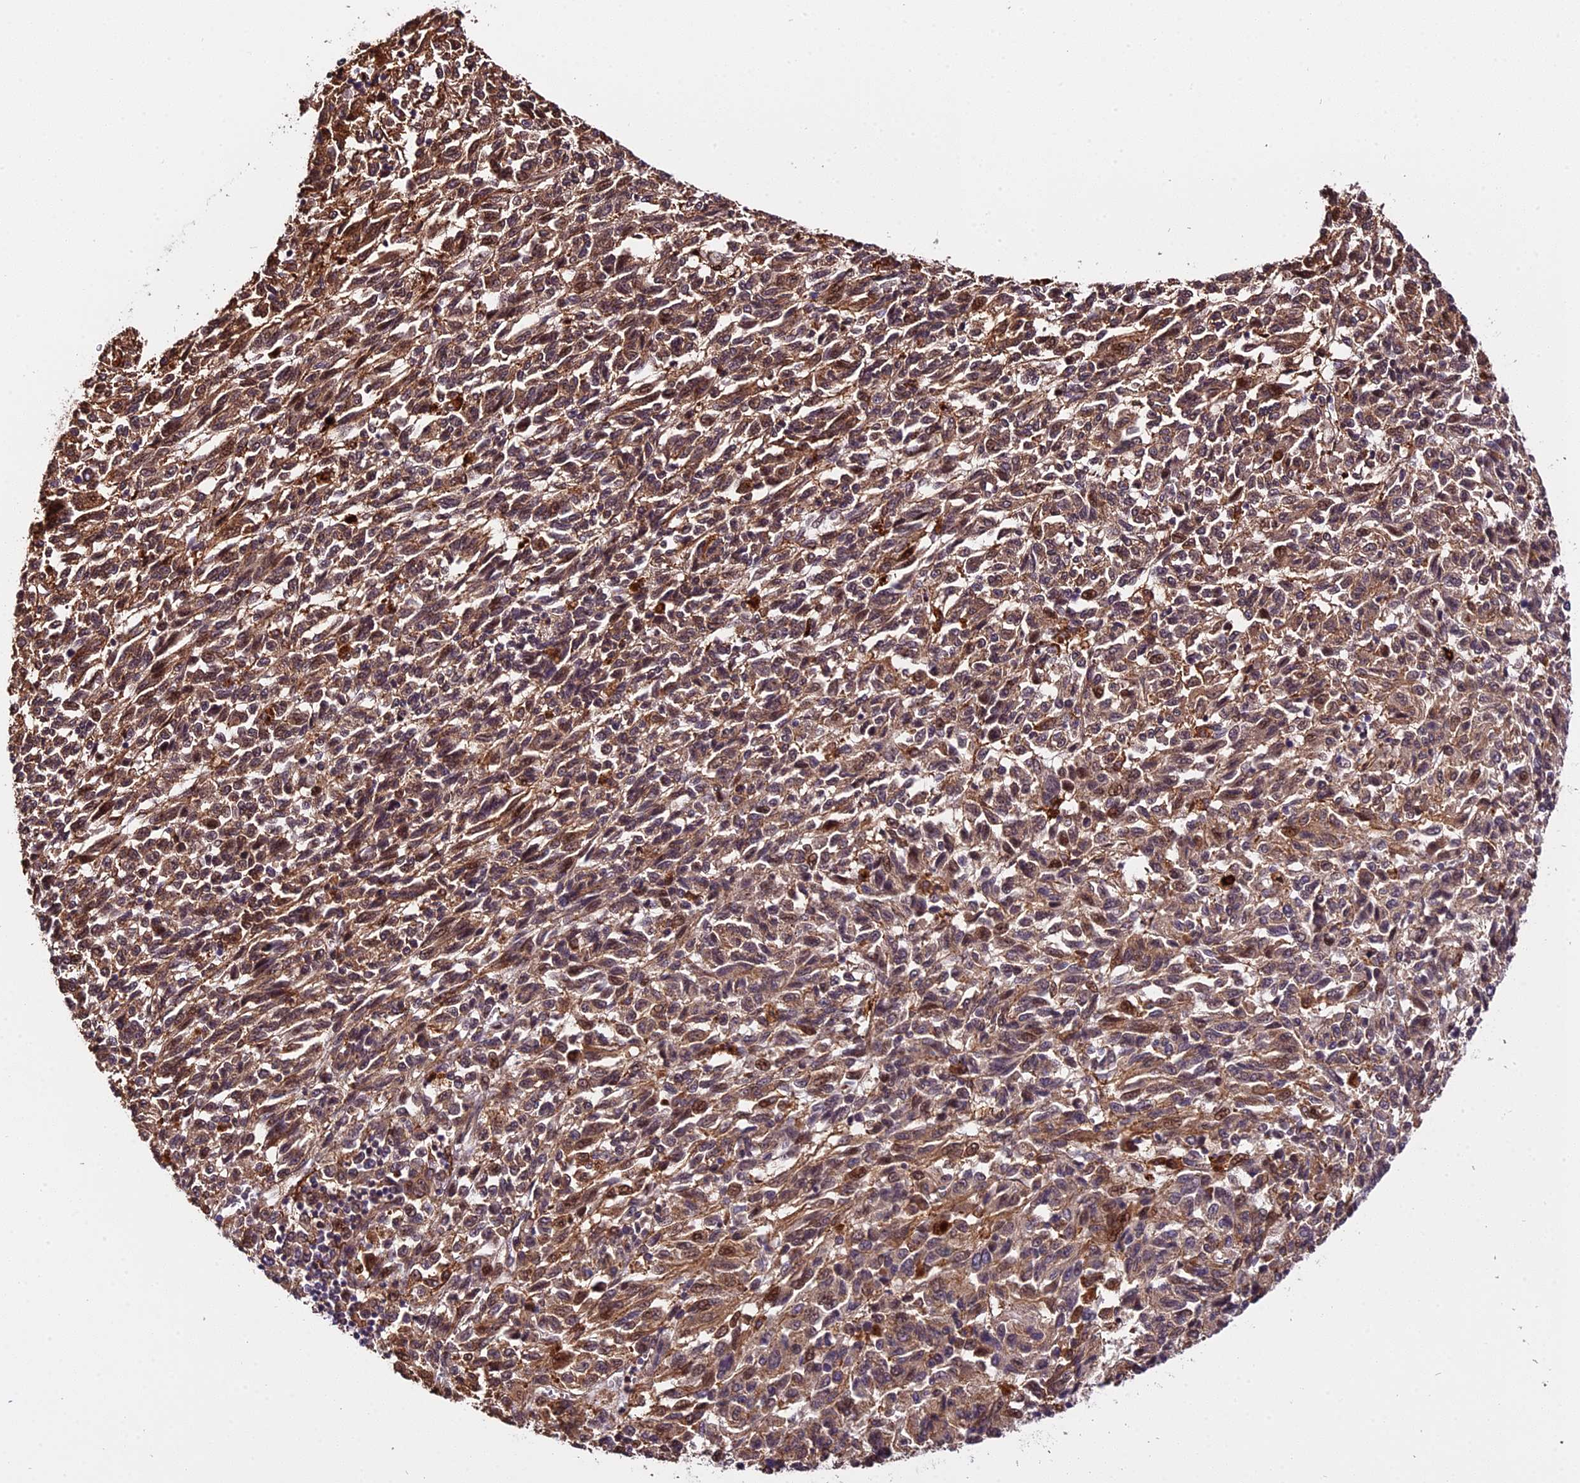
{"staining": {"intensity": "moderate", "quantity": ">75%", "location": "cytoplasmic/membranous,nuclear"}, "tissue": "melanoma", "cell_type": "Tumor cells", "image_type": "cancer", "snomed": [{"axis": "morphology", "description": "Malignant melanoma, Metastatic site"}, {"axis": "topography", "description": "Lung"}], "caption": "Human melanoma stained for a protein (brown) shows moderate cytoplasmic/membranous and nuclear positive staining in about >75% of tumor cells.", "gene": "HERPUD1", "patient": {"sex": "male", "age": 64}}